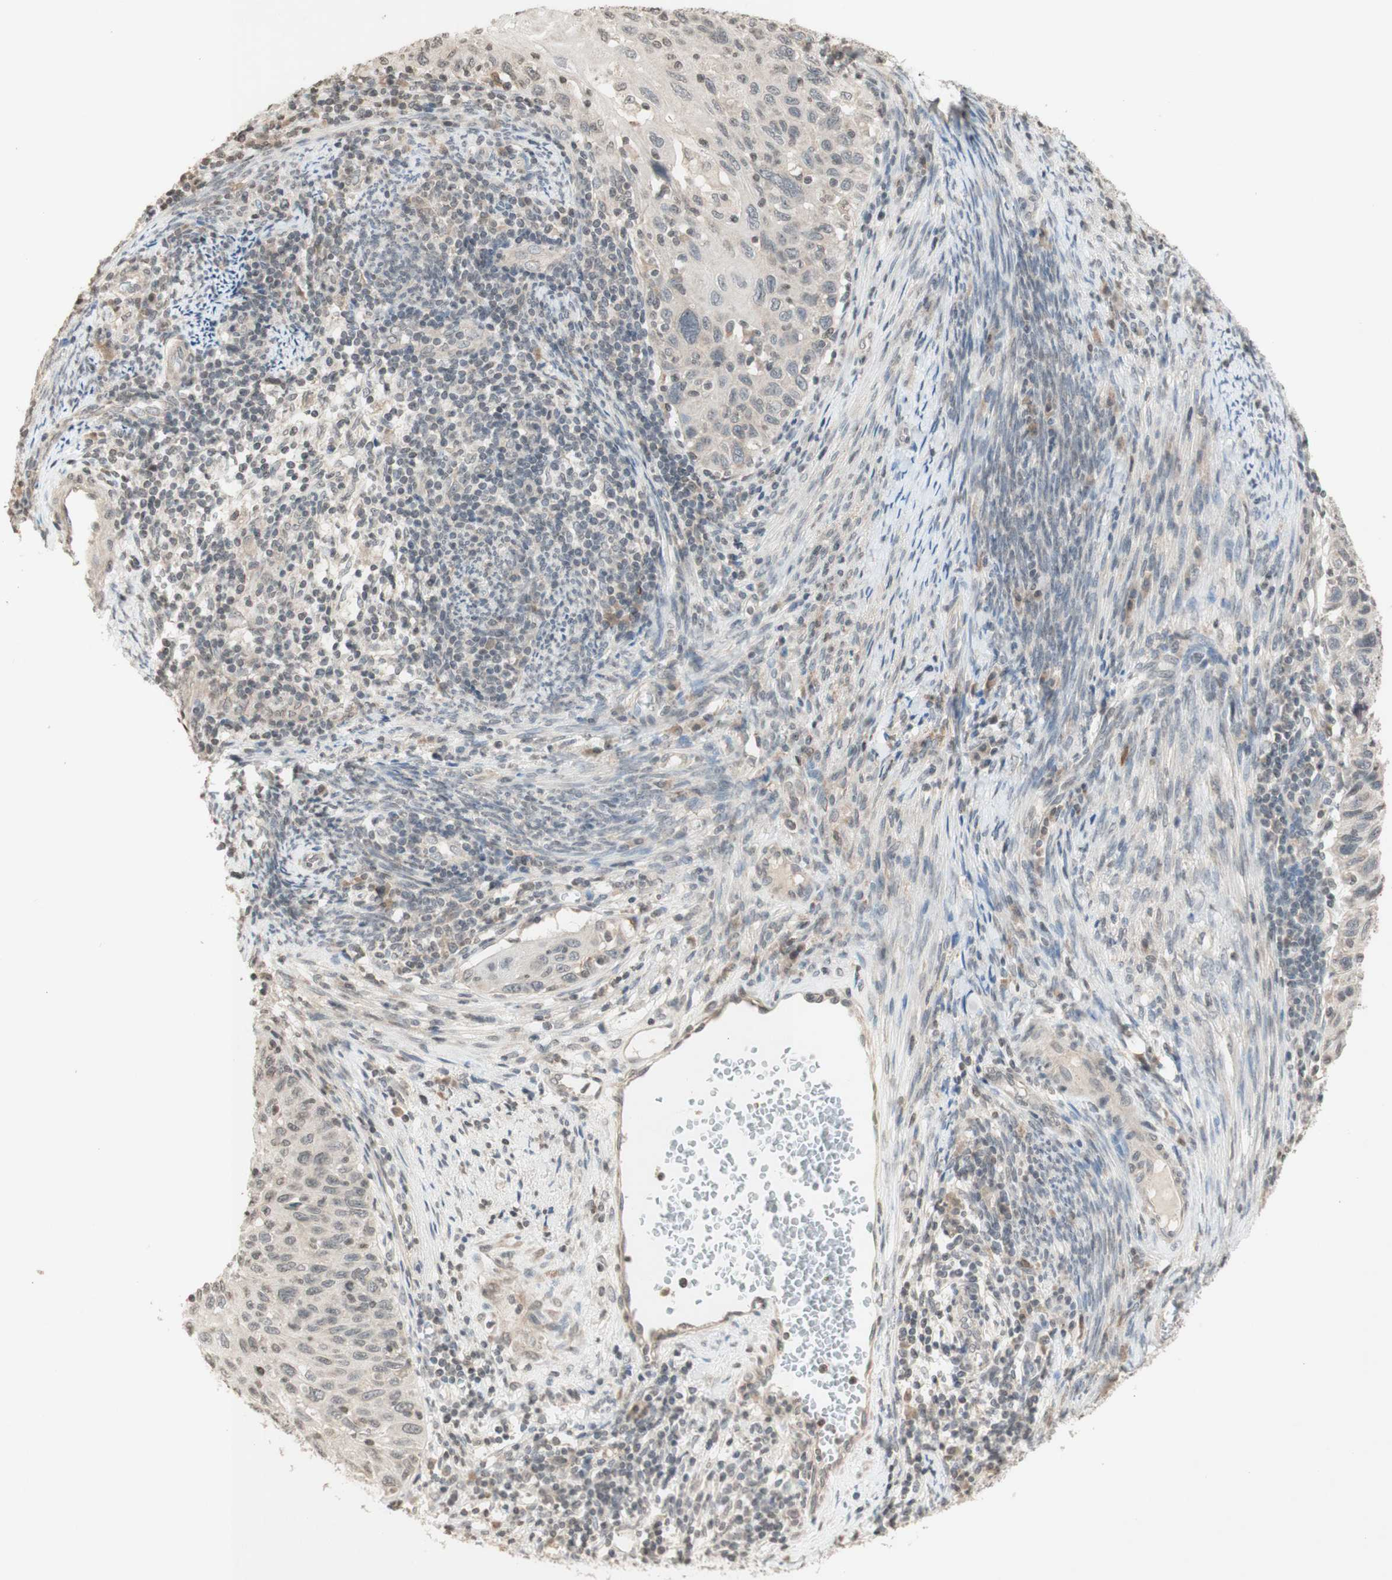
{"staining": {"intensity": "negative", "quantity": "none", "location": "none"}, "tissue": "cervical cancer", "cell_type": "Tumor cells", "image_type": "cancer", "snomed": [{"axis": "morphology", "description": "Squamous cell carcinoma, NOS"}, {"axis": "topography", "description": "Cervix"}], "caption": "This micrograph is of cervical cancer (squamous cell carcinoma) stained with immunohistochemistry to label a protein in brown with the nuclei are counter-stained blue. There is no staining in tumor cells.", "gene": "GLI1", "patient": {"sex": "female", "age": 70}}